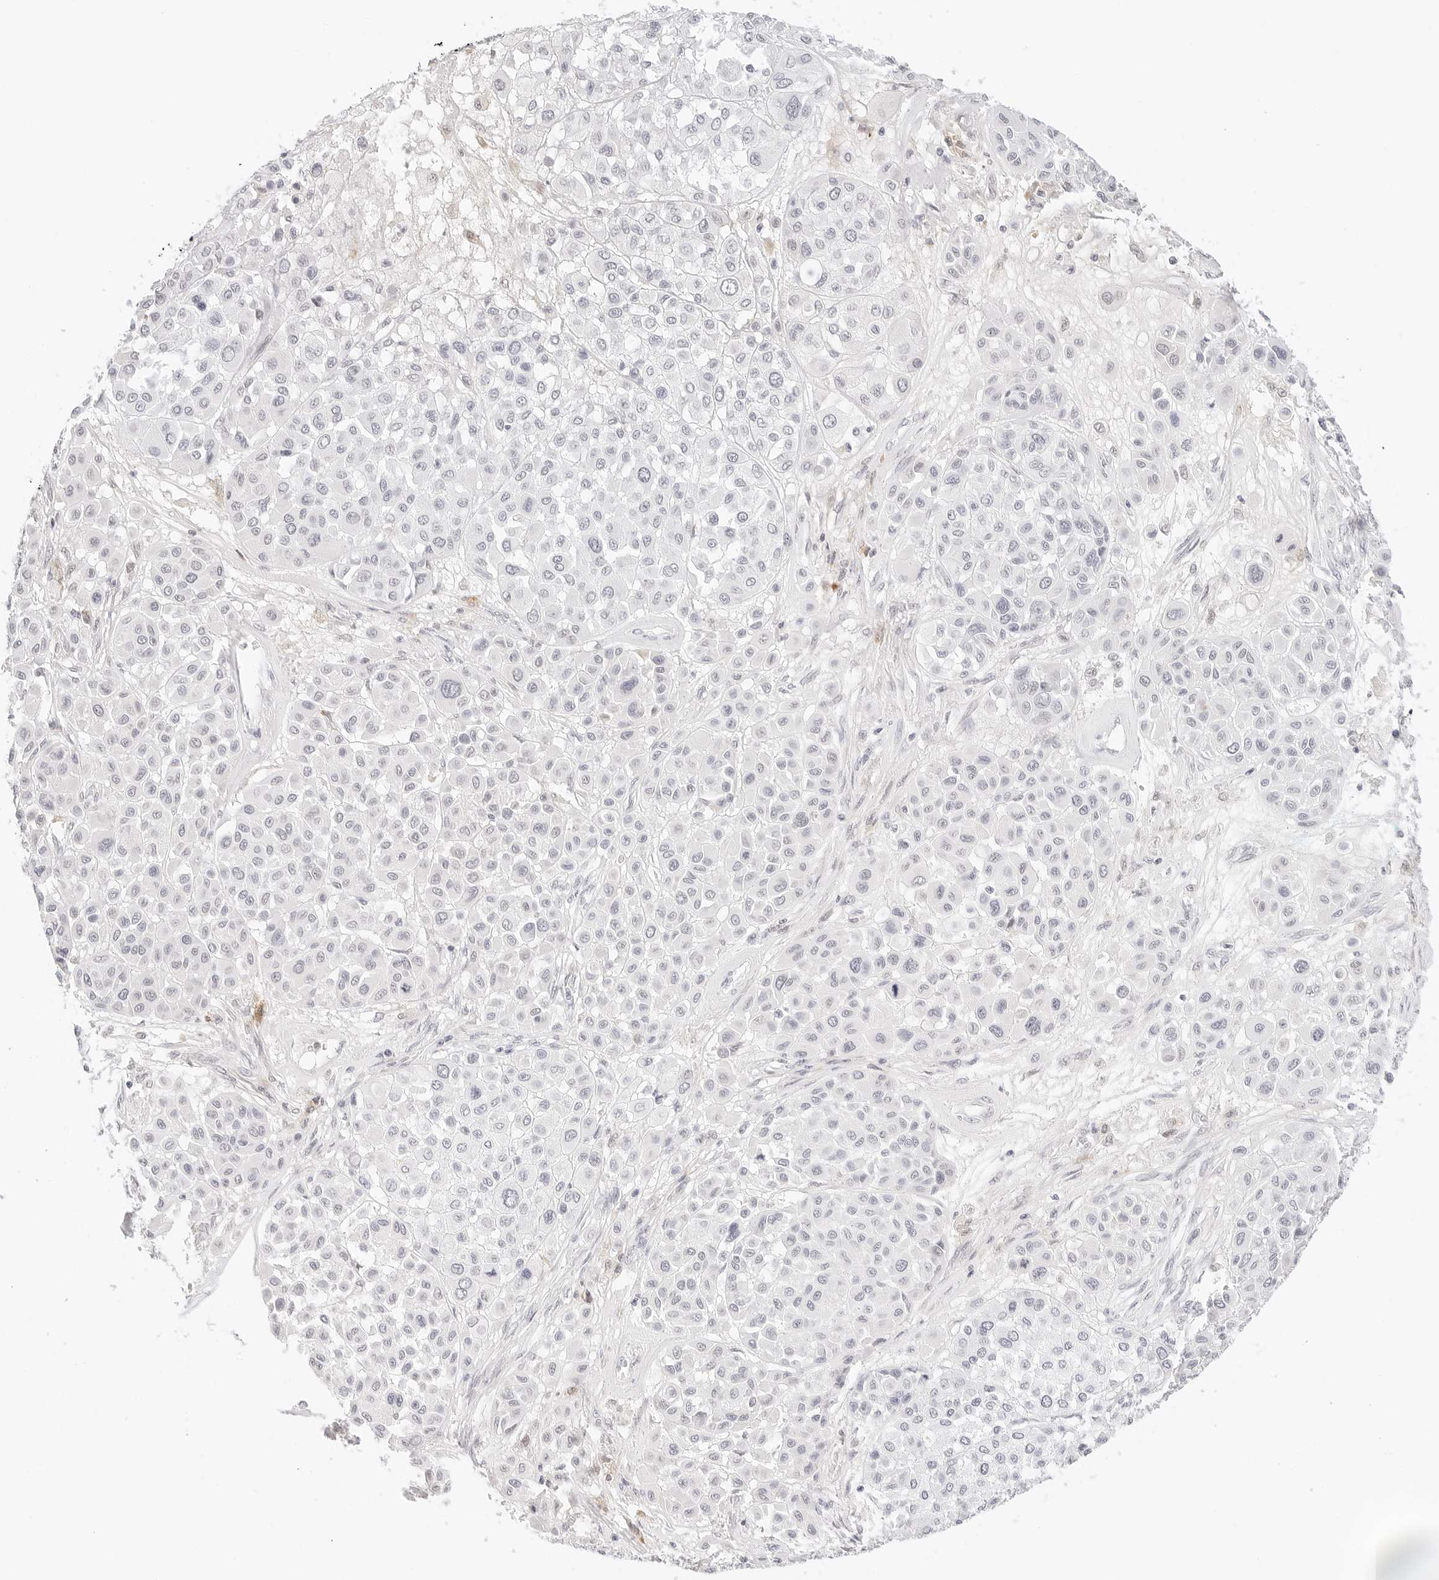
{"staining": {"intensity": "negative", "quantity": "none", "location": "none"}, "tissue": "melanoma", "cell_type": "Tumor cells", "image_type": "cancer", "snomed": [{"axis": "morphology", "description": "Malignant melanoma, Metastatic site"}, {"axis": "topography", "description": "Soft tissue"}], "caption": "A photomicrograph of malignant melanoma (metastatic site) stained for a protein reveals no brown staining in tumor cells.", "gene": "XKR4", "patient": {"sex": "male", "age": 41}}